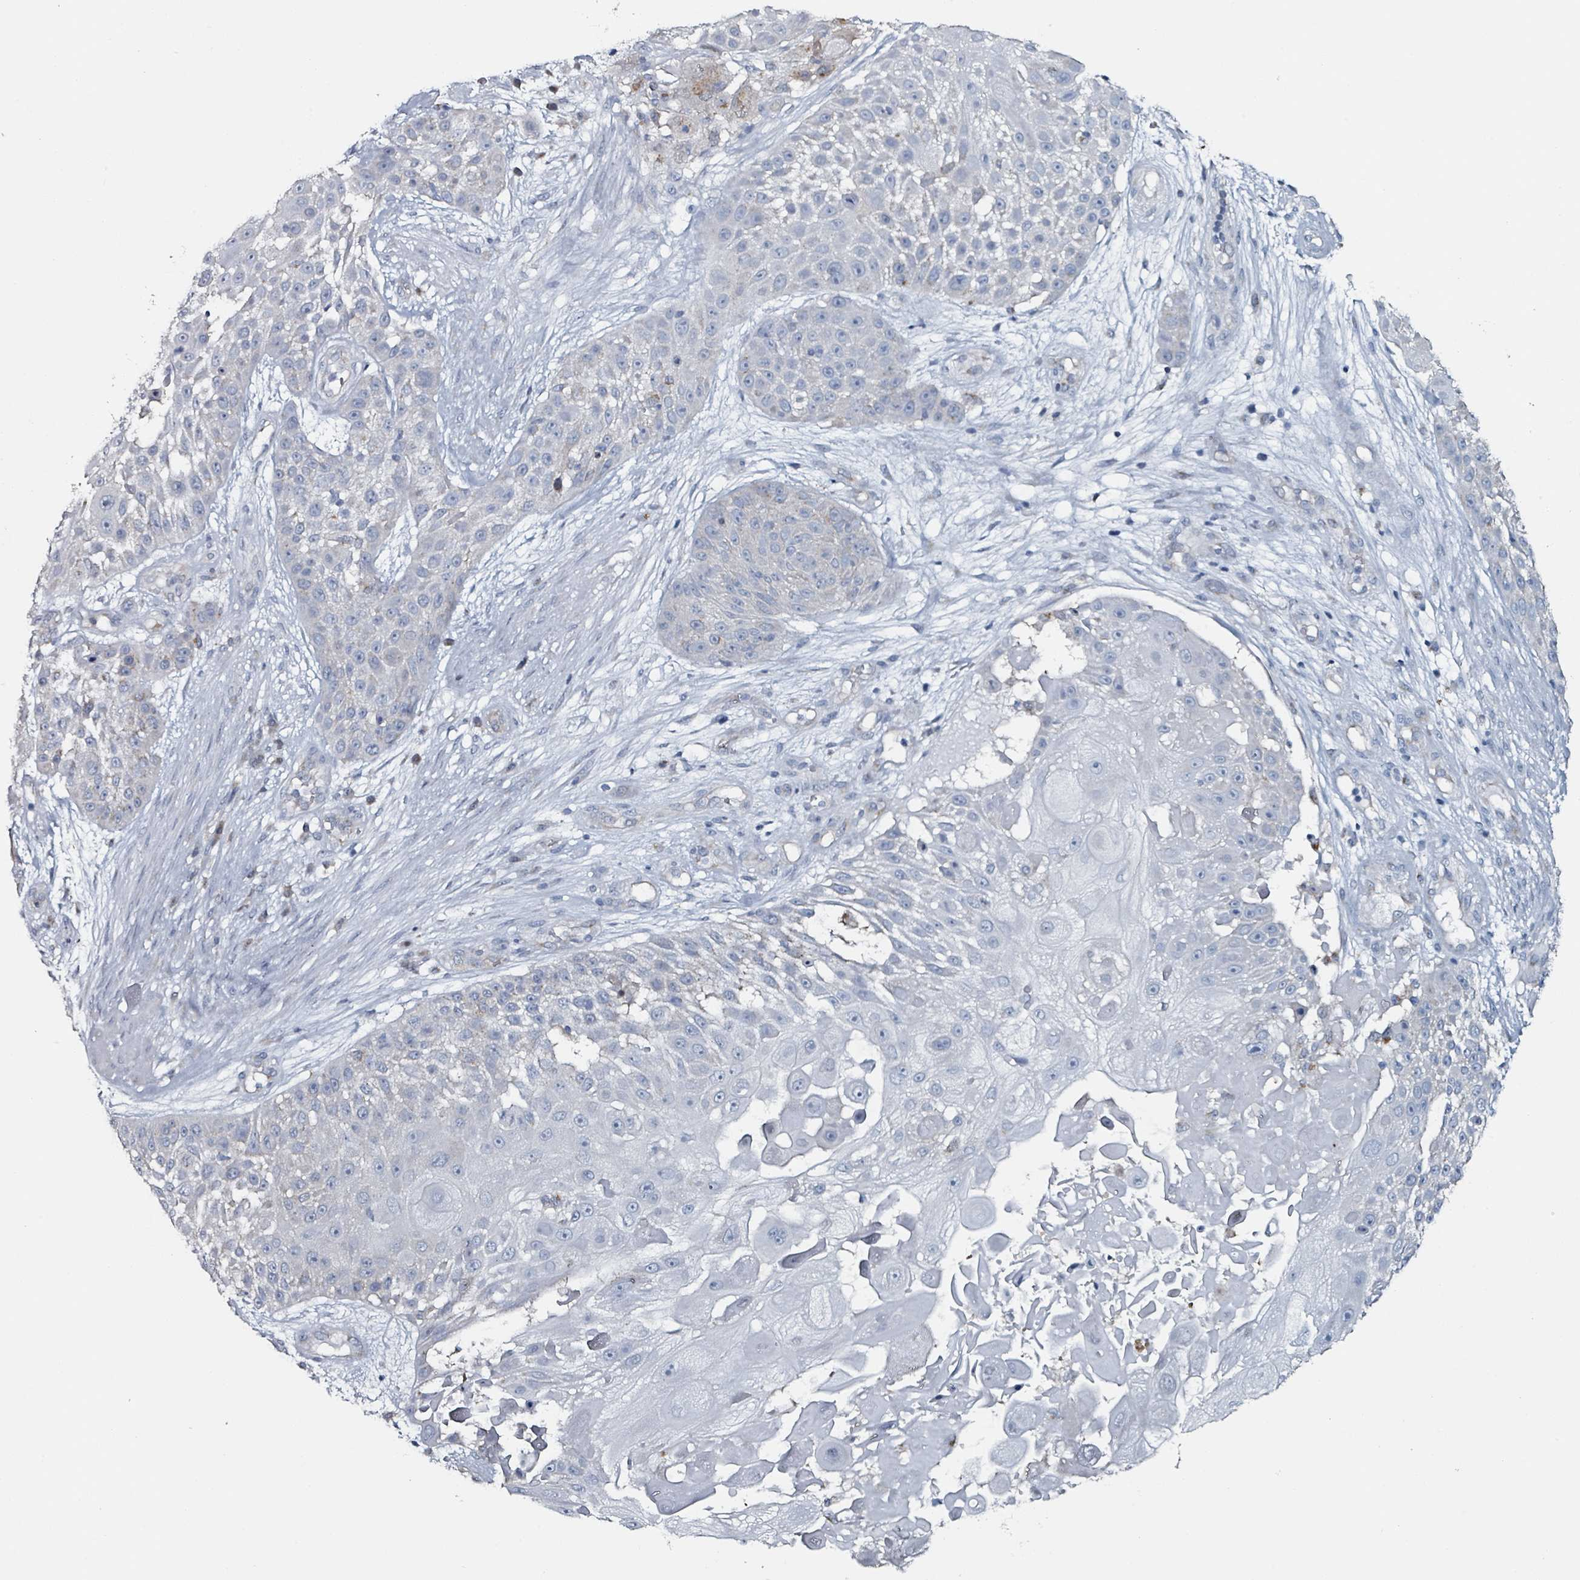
{"staining": {"intensity": "negative", "quantity": "none", "location": "none"}, "tissue": "skin cancer", "cell_type": "Tumor cells", "image_type": "cancer", "snomed": [{"axis": "morphology", "description": "Squamous cell carcinoma, NOS"}, {"axis": "topography", "description": "Skin"}], "caption": "Immunohistochemistry of skin cancer exhibits no staining in tumor cells.", "gene": "B3GAT3", "patient": {"sex": "female", "age": 86}}